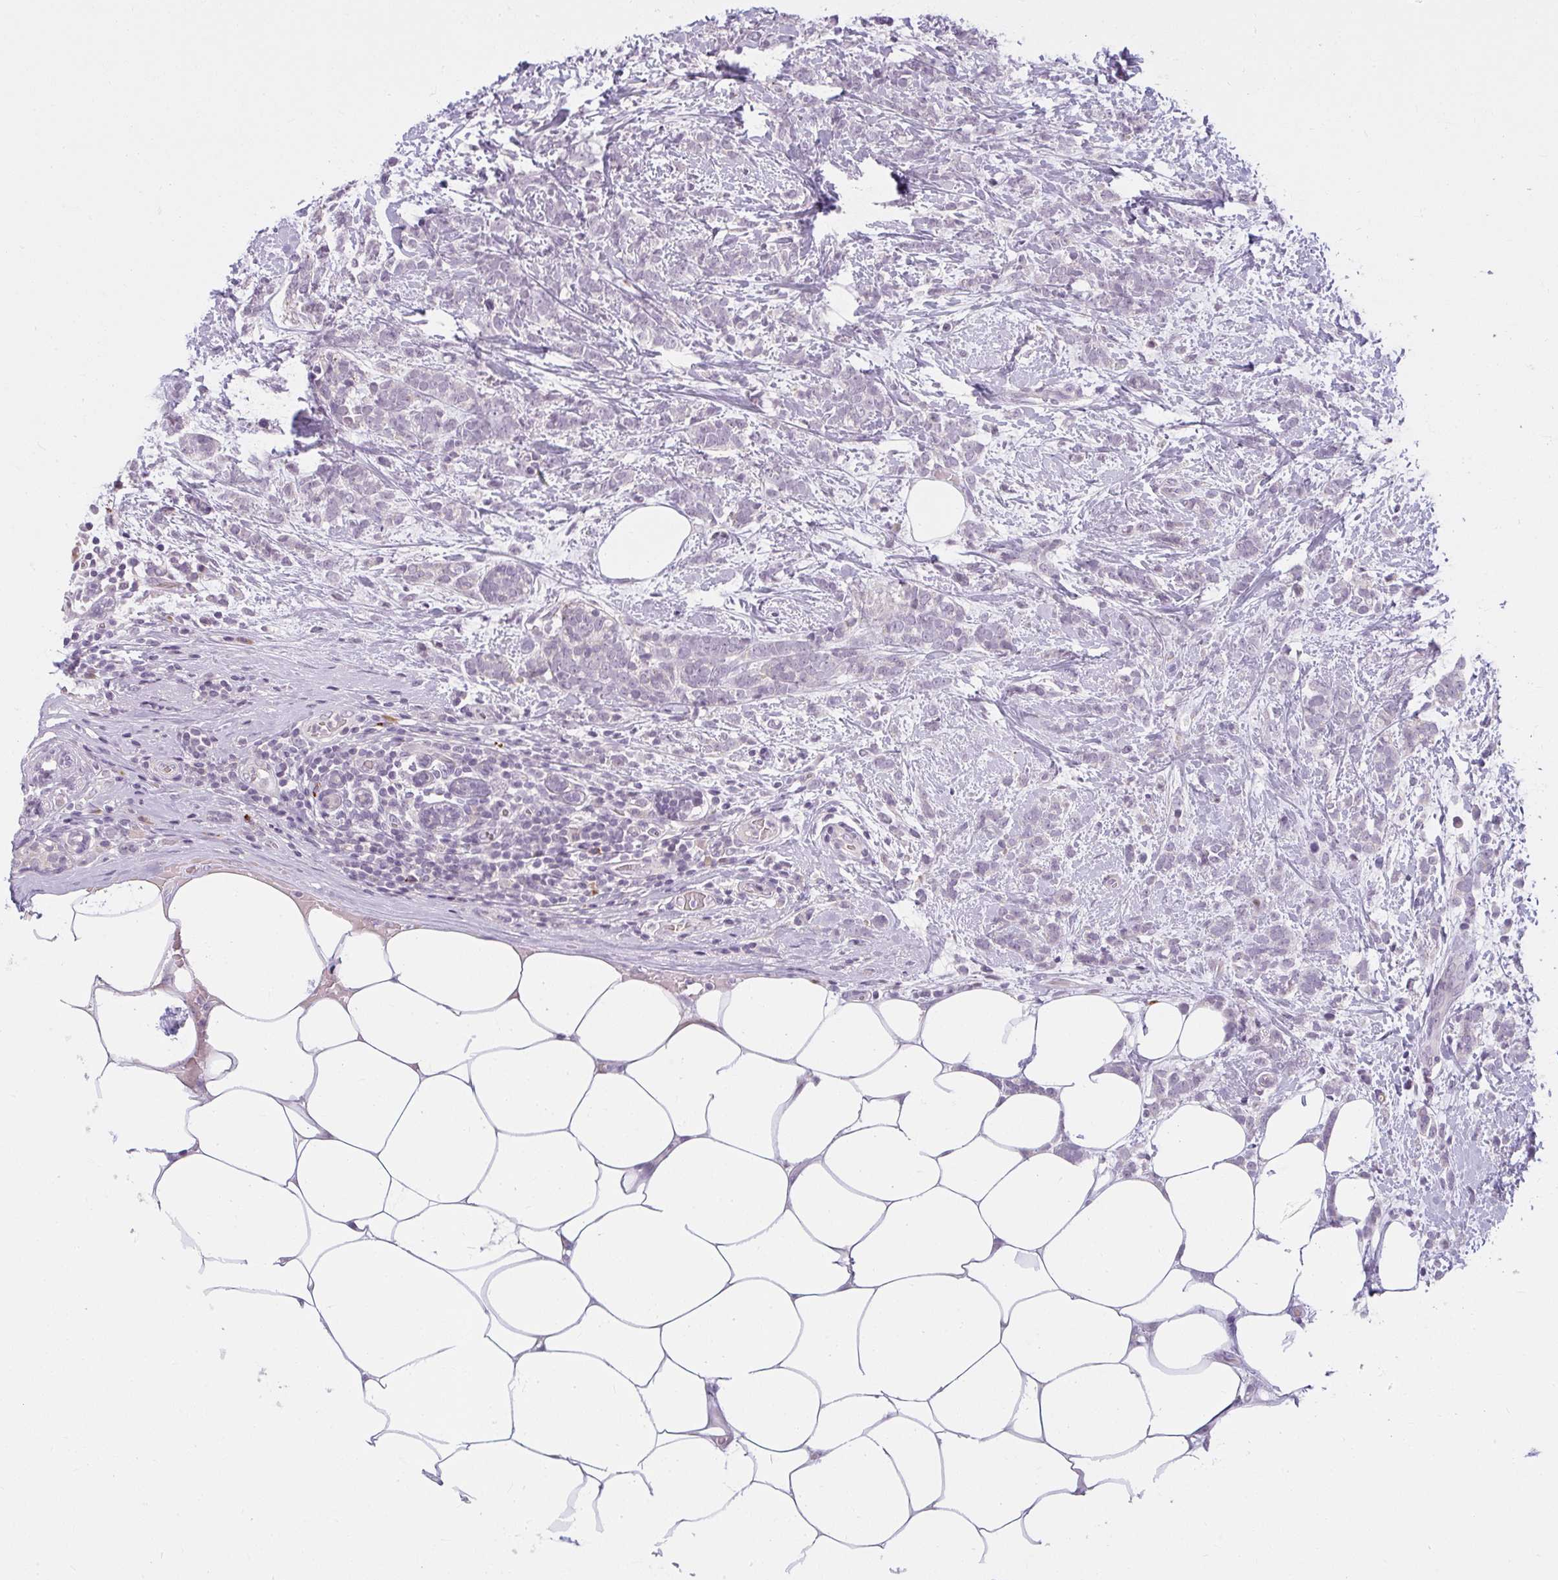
{"staining": {"intensity": "negative", "quantity": "none", "location": "none"}, "tissue": "breast cancer", "cell_type": "Tumor cells", "image_type": "cancer", "snomed": [{"axis": "morphology", "description": "Lobular carcinoma"}, {"axis": "topography", "description": "Breast"}], "caption": "The histopathology image exhibits no significant staining in tumor cells of lobular carcinoma (breast).", "gene": "ZFYVE26", "patient": {"sex": "female", "age": 58}}